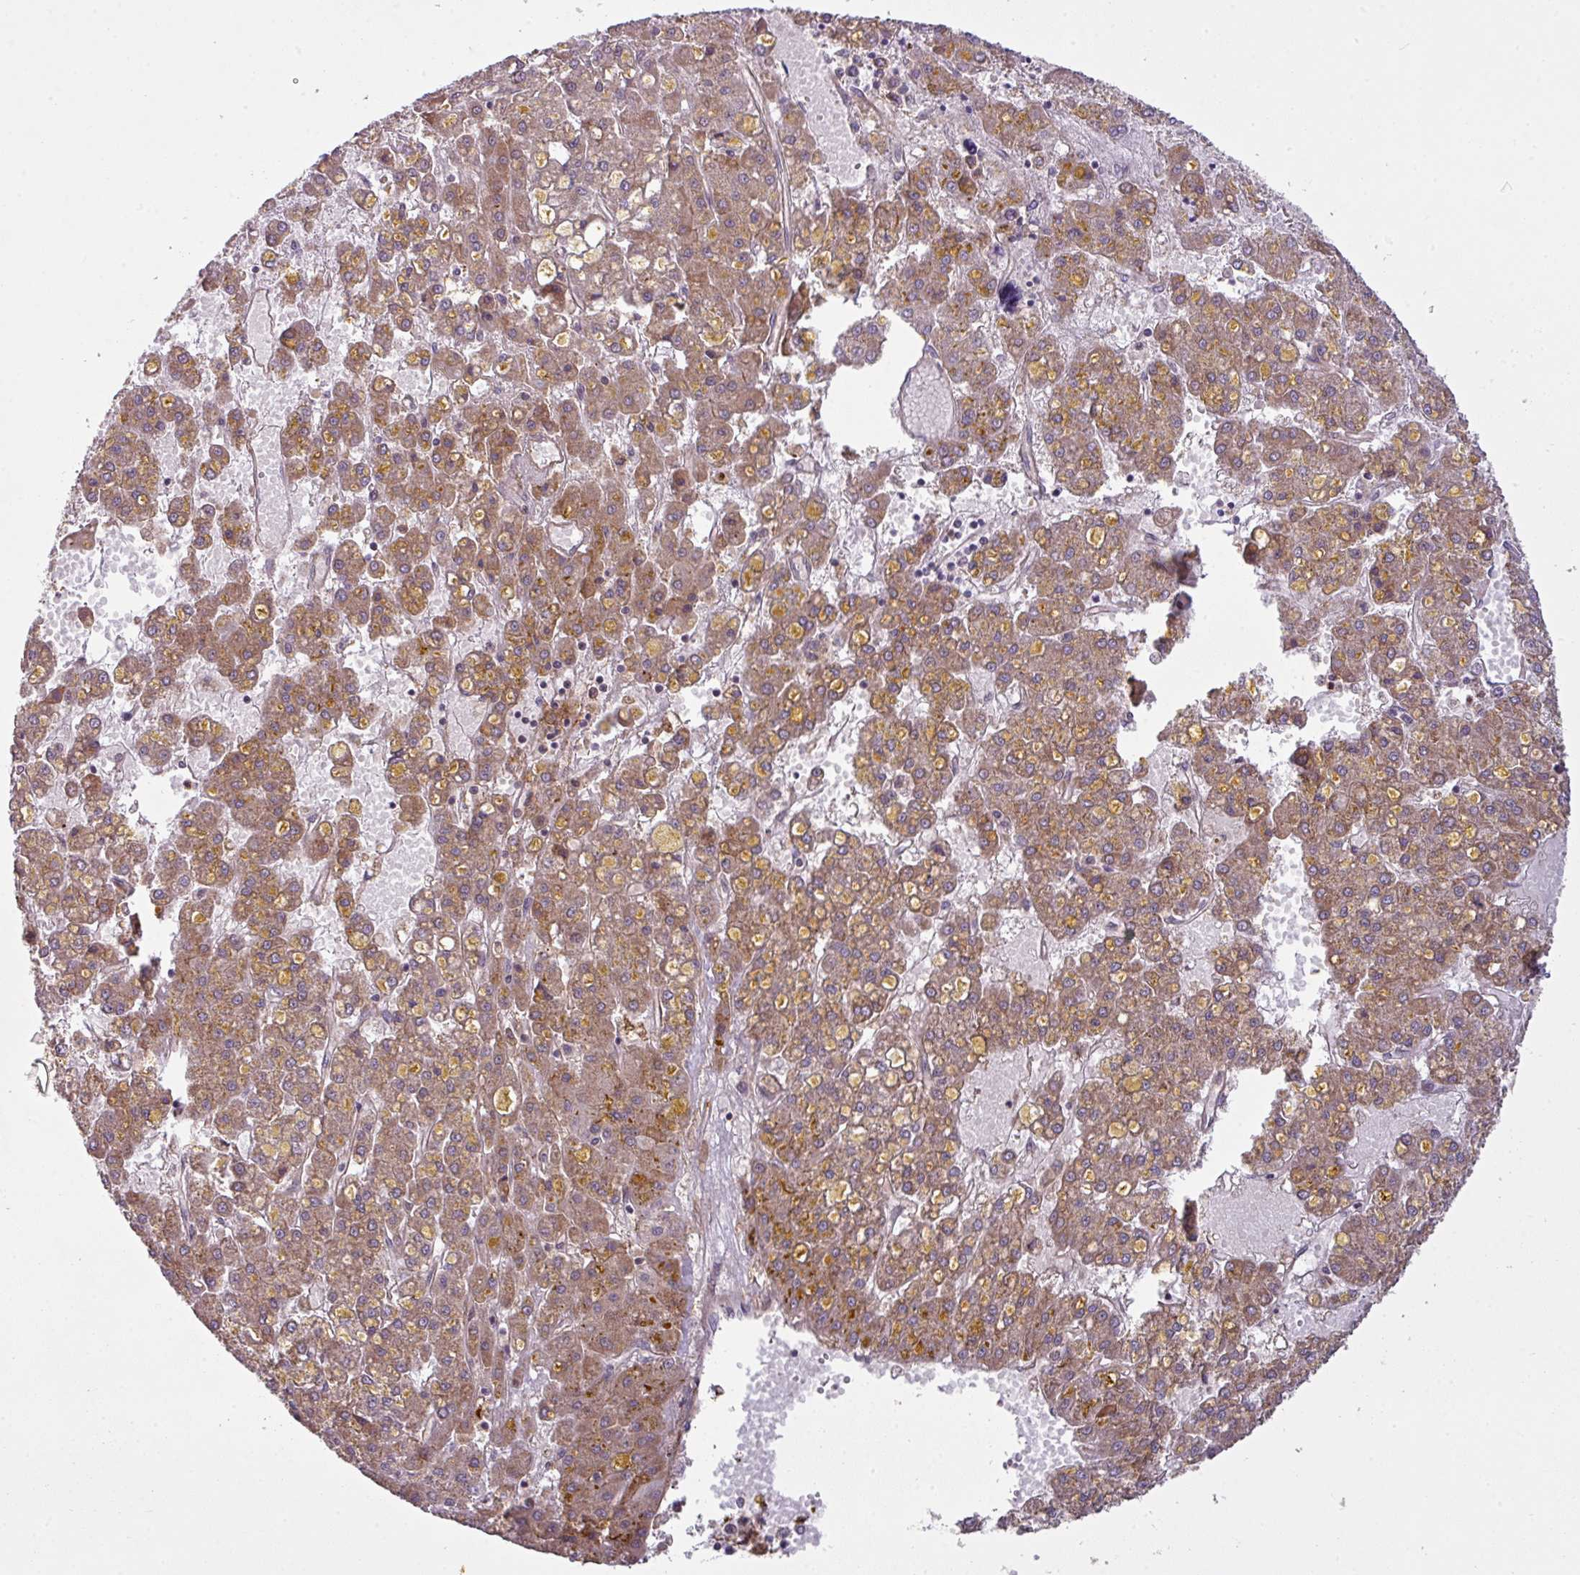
{"staining": {"intensity": "weak", "quantity": "25%-75%", "location": "cytoplasmic/membranous"}, "tissue": "liver cancer", "cell_type": "Tumor cells", "image_type": "cancer", "snomed": [{"axis": "morphology", "description": "Carcinoma, Hepatocellular, NOS"}, {"axis": "topography", "description": "Liver"}], "caption": "Protein expression analysis of liver cancer (hepatocellular carcinoma) reveals weak cytoplasmic/membranous positivity in approximately 25%-75% of tumor cells.", "gene": "ZC2HC1C", "patient": {"sex": "male", "age": 67}}